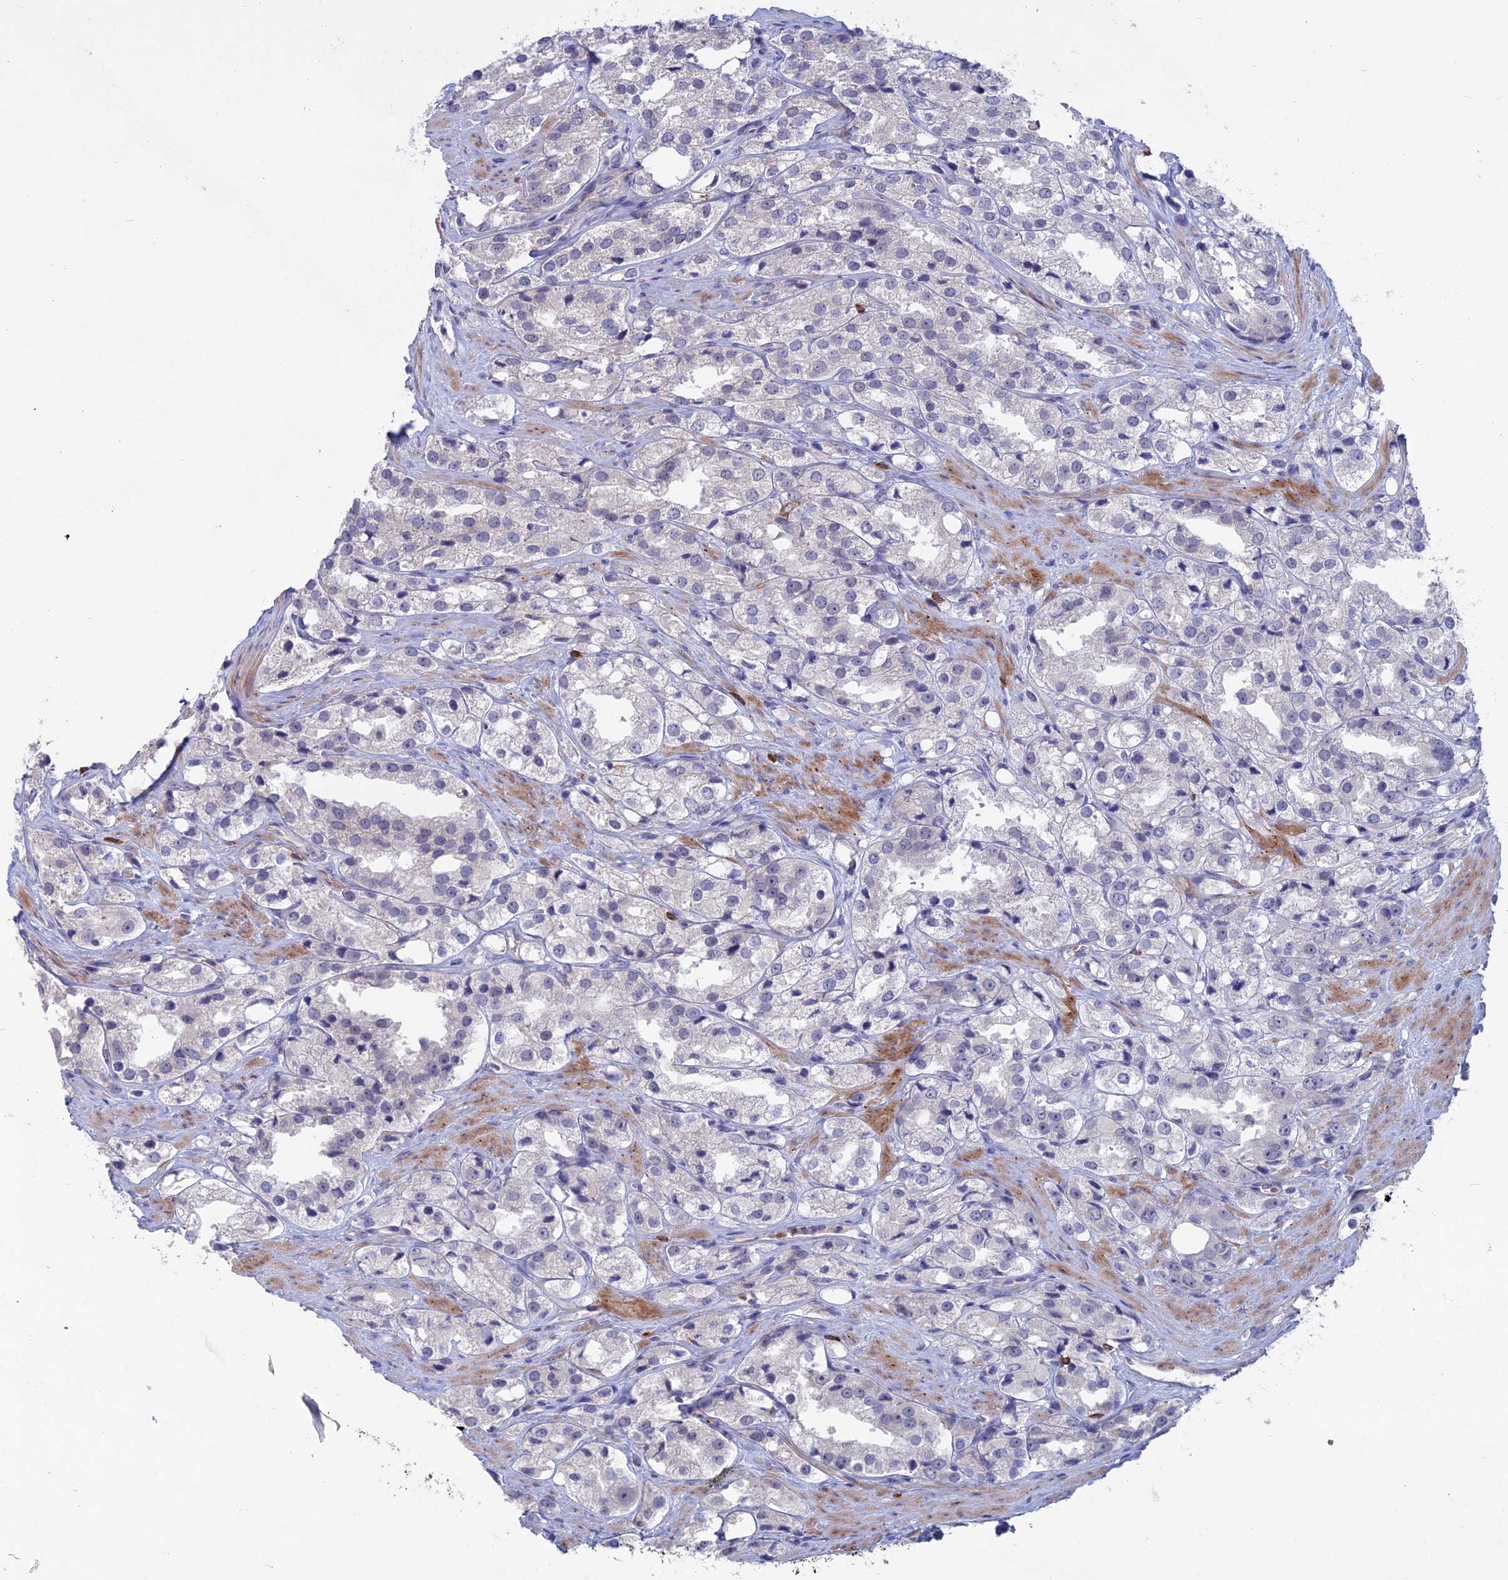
{"staining": {"intensity": "negative", "quantity": "none", "location": "none"}, "tissue": "prostate cancer", "cell_type": "Tumor cells", "image_type": "cancer", "snomed": [{"axis": "morphology", "description": "Adenocarcinoma, NOS"}, {"axis": "topography", "description": "Prostate"}], "caption": "DAB immunohistochemical staining of human prostate cancer (adenocarcinoma) shows no significant positivity in tumor cells.", "gene": "SLC2A6", "patient": {"sex": "male", "age": 79}}